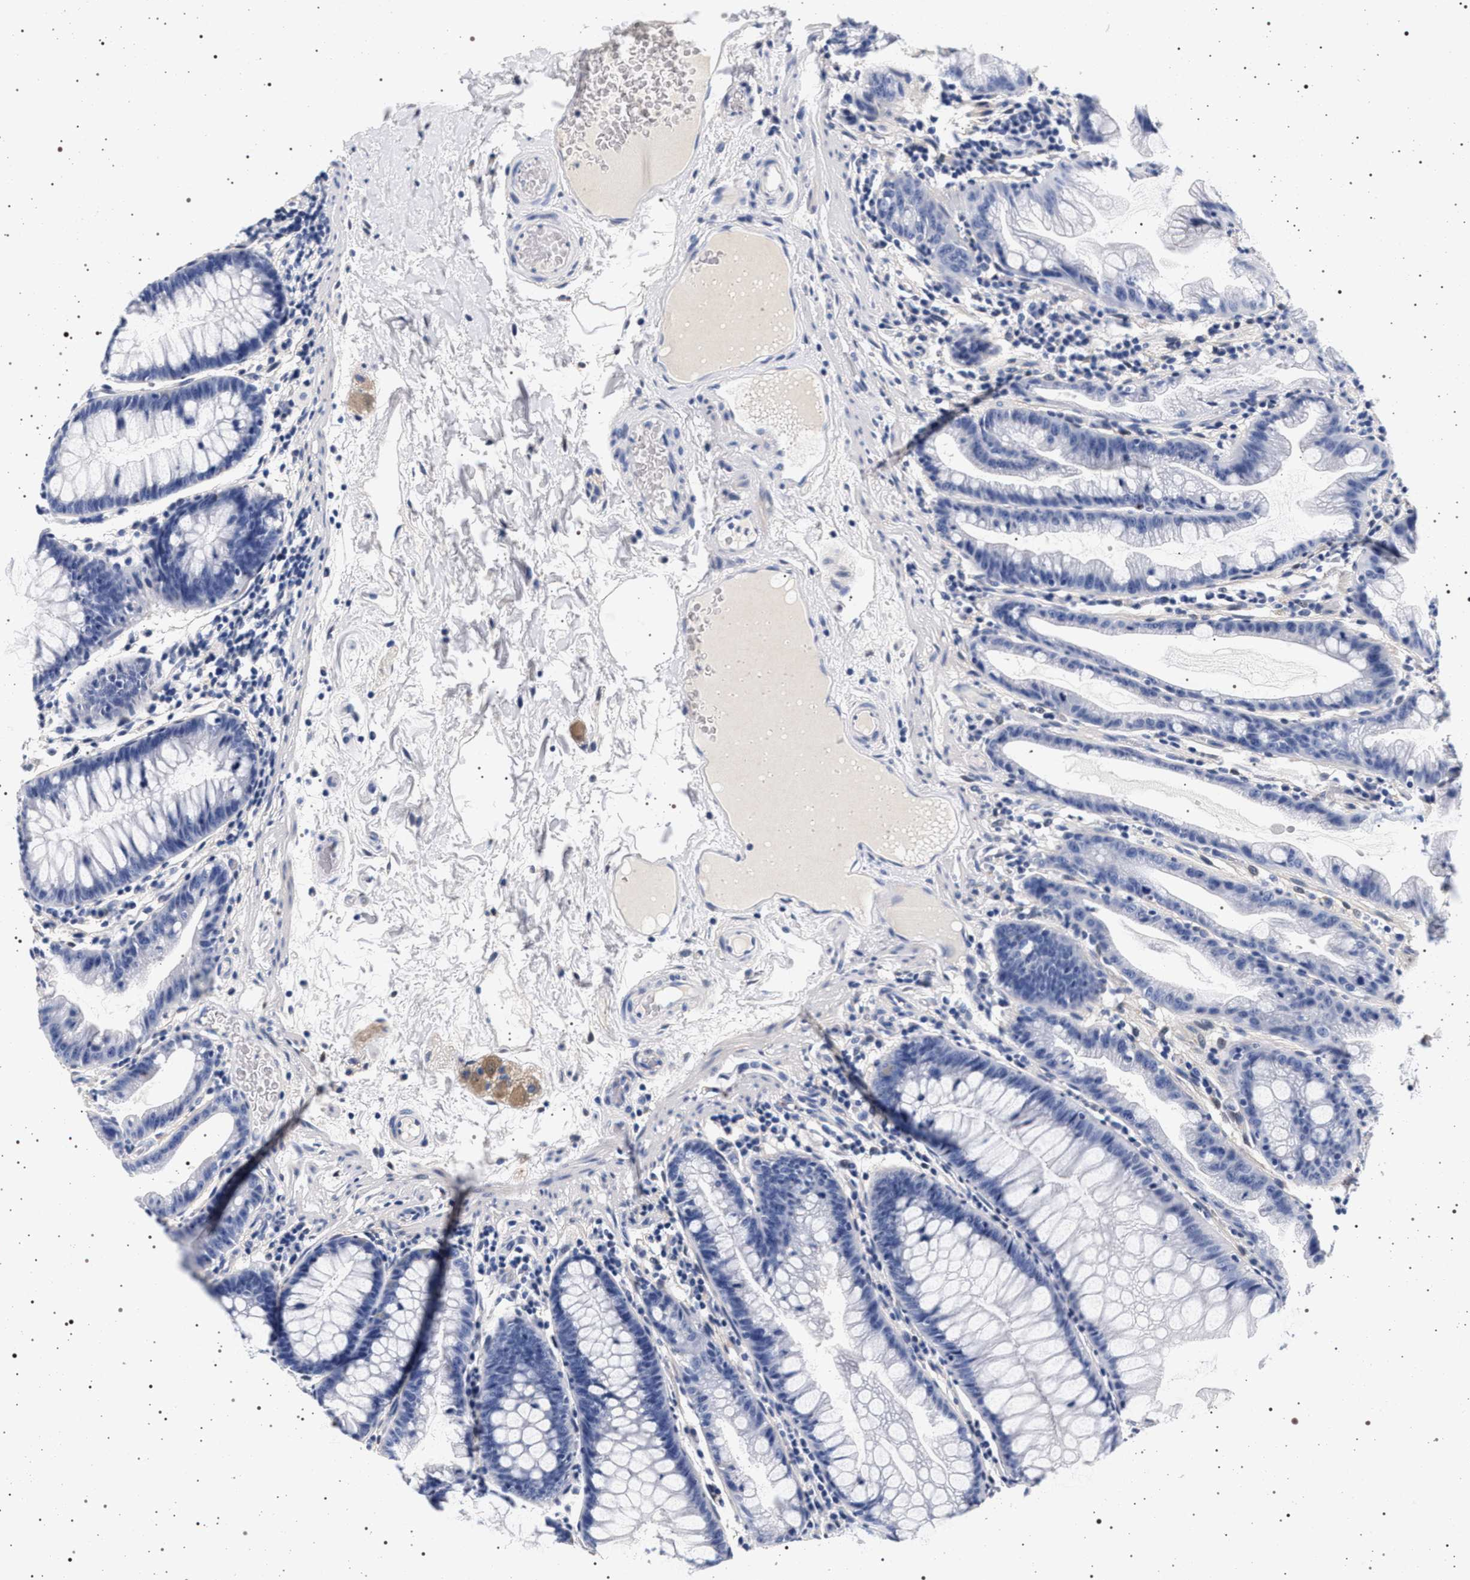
{"staining": {"intensity": "negative", "quantity": "none", "location": "none"}, "tissue": "colon", "cell_type": "Endothelial cells", "image_type": "normal", "snomed": [{"axis": "morphology", "description": "Normal tissue, NOS"}, {"axis": "topography", "description": "Smooth muscle"}, {"axis": "topography", "description": "Colon"}], "caption": "Endothelial cells show no significant protein staining in unremarkable colon. (DAB (3,3'-diaminobenzidine) immunohistochemistry (IHC) visualized using brightfield microscopy, high magnification).", "gene": "MAPK10", "patient": {"sex": "male", "age": 67}}